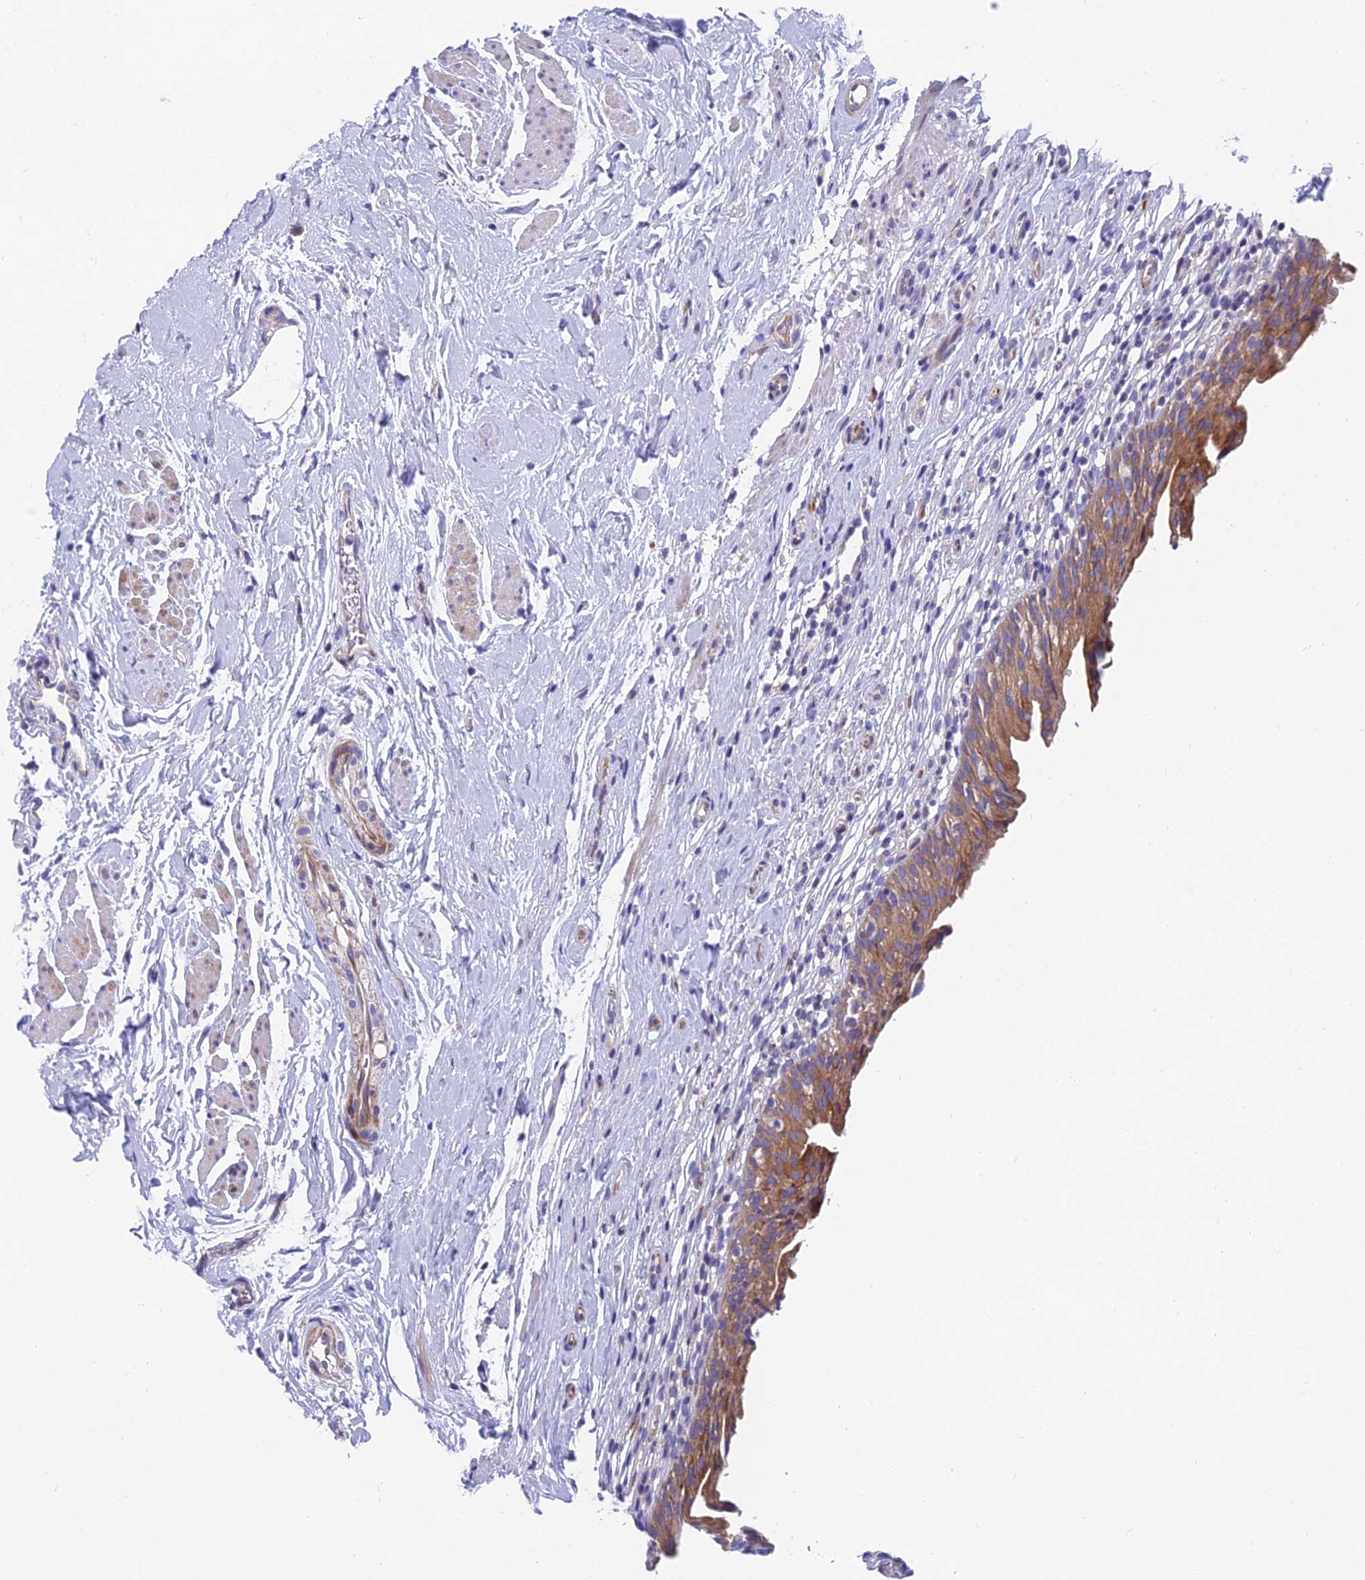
{"staining": {"intensity": "moderate", "quantity": ">75%", "location": "cytoplasmic/membranous"}, "tissue": "urinary bladder", "cell_type": "Urothelial cells", "image_type": "normal", "snomed": [{"axis": "morphology", "description": "Normal tissue, NOS"}, {"axis": "morphology", "description": "Inflammation, NOS"}, {"axis": "topography", "description": "Urinary bladder"}], "caption": "The photomicrograph shows staining of unremarkable urinary bladder, revealing moderate cytoplasmic/membranous protein staining (brown color) within urothelial cells. The protein of interest is stained brown, and the nuclei are stained in blue (DAB (3,3'-diaminobenzidine) IHC with brightfield microscopy, high magnification).", "gene": "MVB12A", "patient": {"sex": "male", "age": 63}}